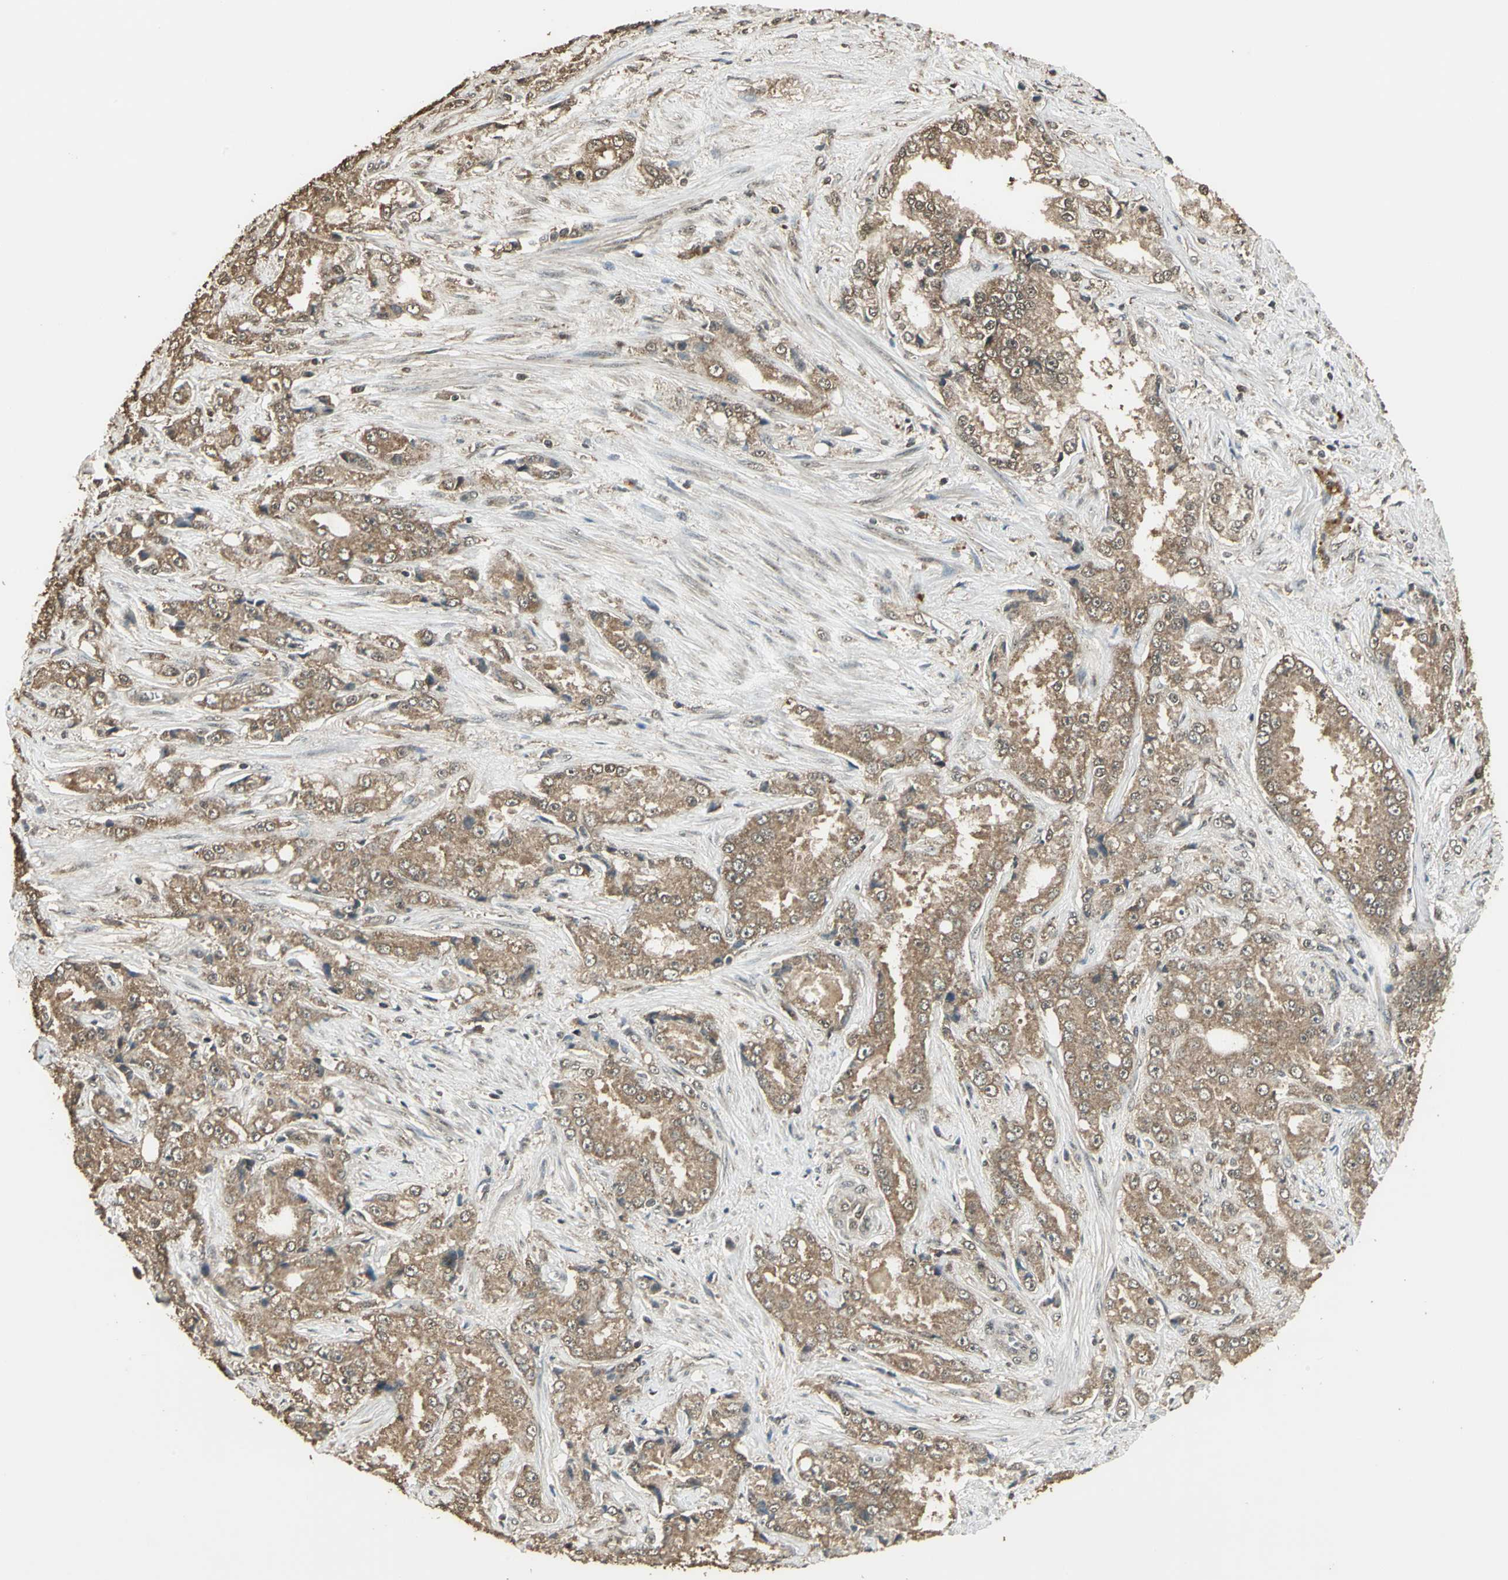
{"staining": {"intensity": "moderate", "quantity": ">75%", "location": "cytoplasmic/membranous"}, "tissue": "prostate cancer", "cell_type": "Tumor cells", "image_type": "cancer", "snomed": [{"axis": "morphology", "description": "Adenocarcinoma, Medium grade"}, {"axis": "topography", "description": "Prostate"}], "caption": "There is medium levels of moderate cytoplasmic/membranous expression in tumor cells of prostate cancer (medium-grade adenocarcinoma), as demonstrated by immunohistochemical staining (brown color).", "gene": "UCHL5", "patient": {"sex": "male", "age": 70}}